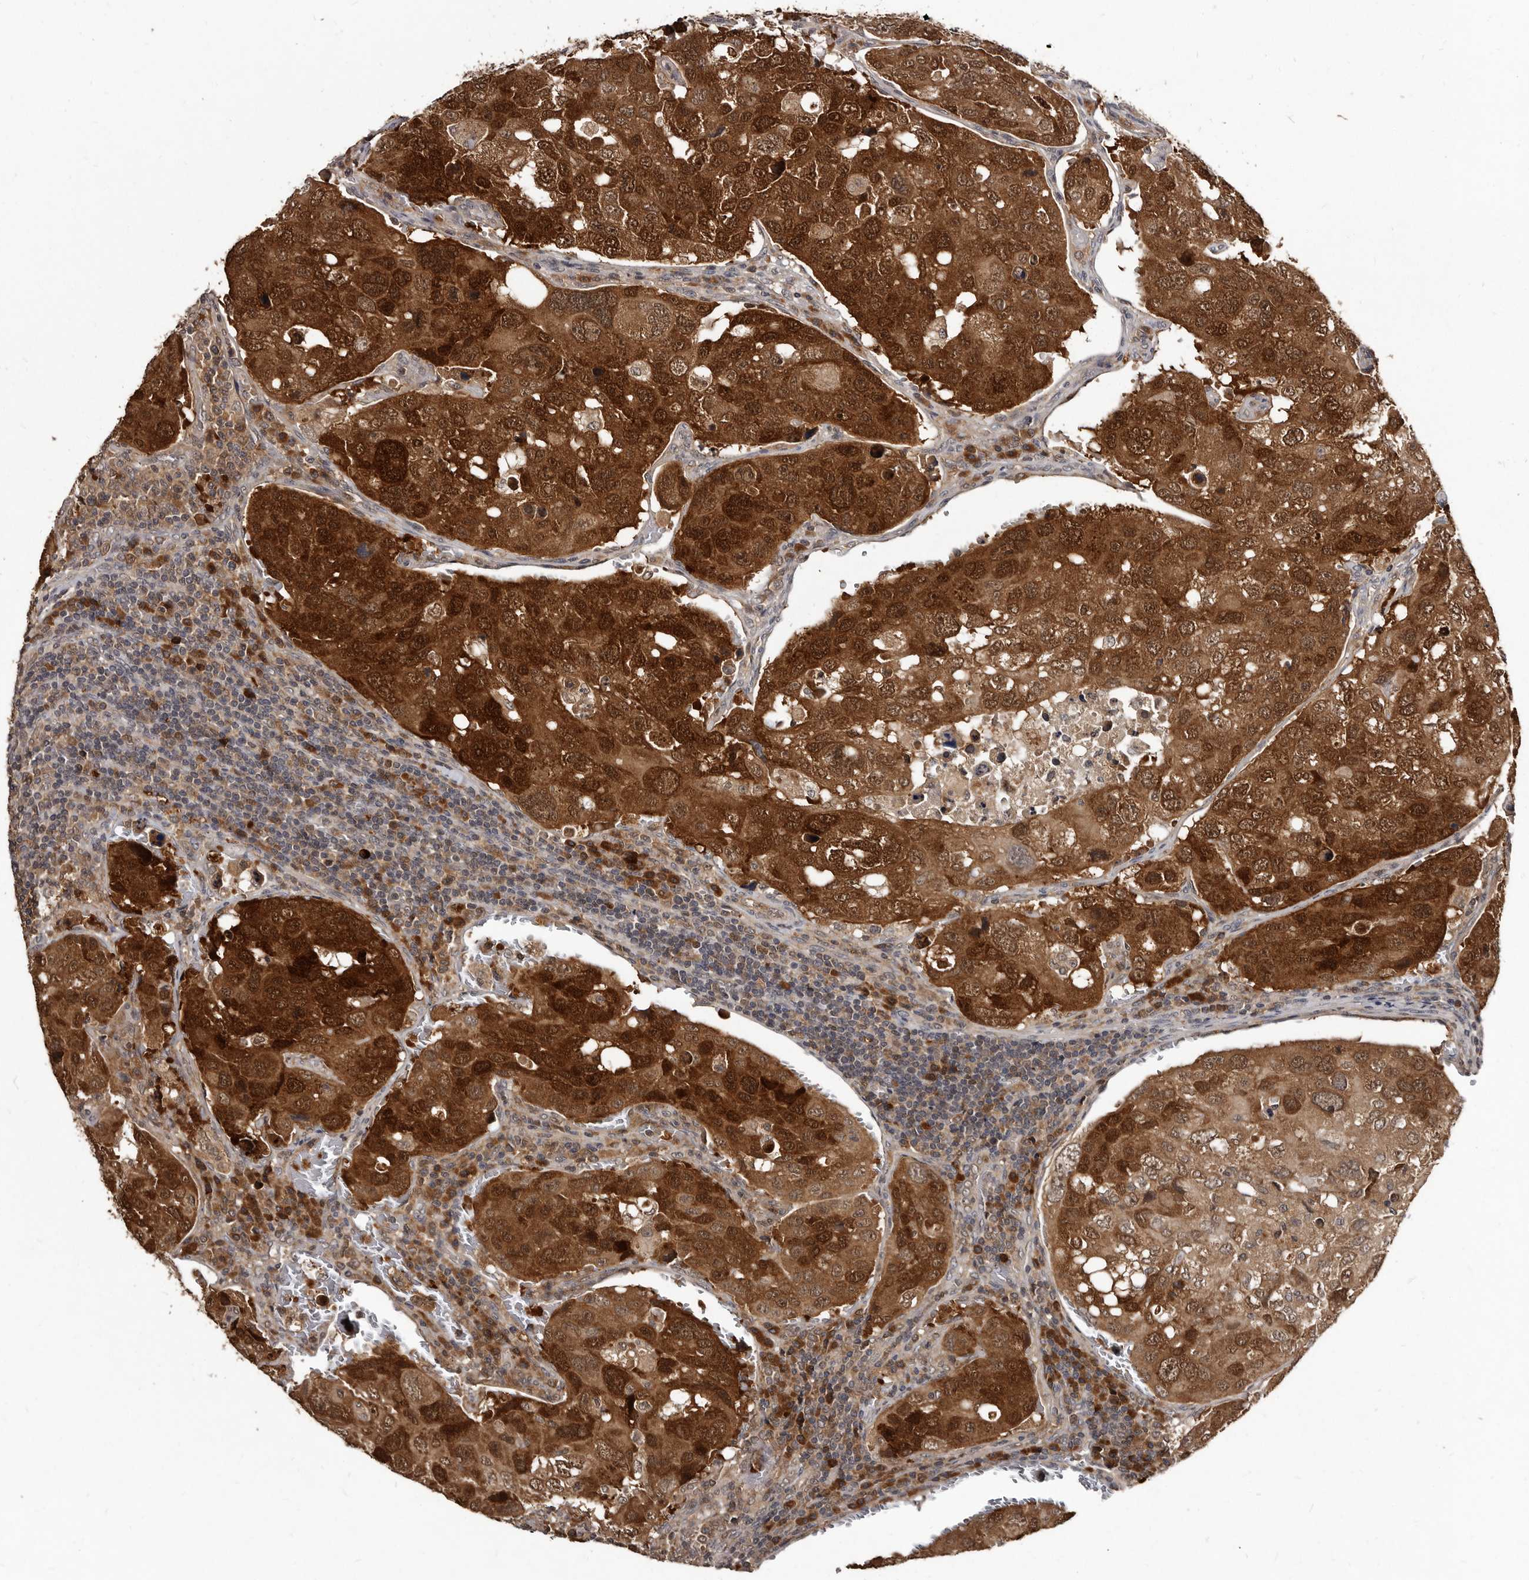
{"staining": {"intensity": "strong", "quantity": ">75%", "location": "cytoplasmic/membranous"}, "tissue": "urothelial cancer", "cell_type": "Tumor cells", "image_type": "cancer", "snomed": [{"axis": "morphology", "description": "Urothelial carcinoma, High grade"}, {"axis": "topography", "description": "Lymph node"}, {"axis": "topography", "description": "Urinary bladder"}], "caption": "Immunohistochemistry (IHC) (DAB) staining of human urothelial cancer displays strong cytoplasmic/membranous protein positivity in about >75% of tumor cells. (DAB (3,3'-diaminobenzidine) IHC with brightfield microscopy, high magnification).", "gene": "PMVK", "patient": {"sex": "male", "age": 51}}